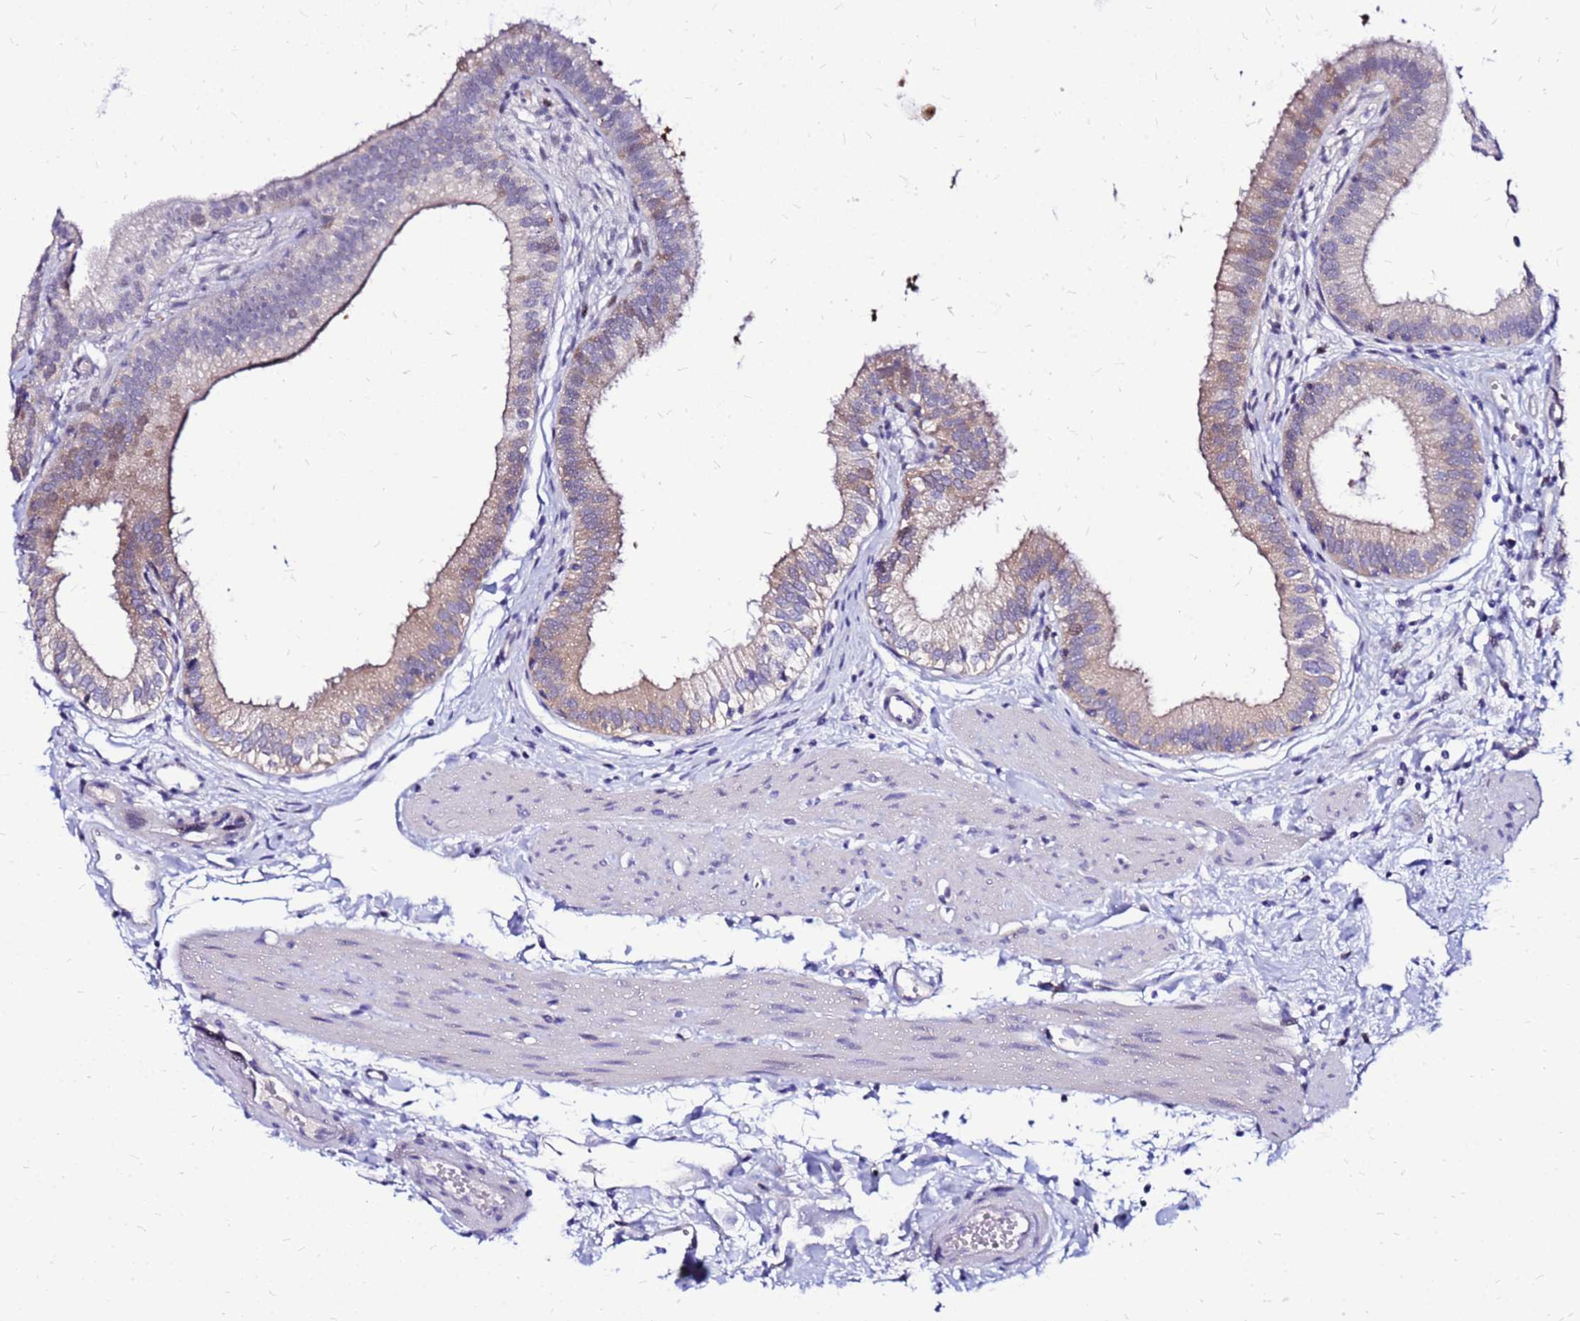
{"staining": {"intensity": "moderate", "quantity": "25%-75%", "location": "cytoplasmic/membranous"}, "tissue": "gallbladder", "cell_type": "Glandular cells", "image_type": "normal", "snomed": [{"axis": "morphology", "description": "Normal tissue, NOS"}, {"axis": "topography", "description": "Gallbladder"}], "caption": "The histopathology image exhibits a brown stain indicating the presence of a protein in the cytoplasmic/membranous of glandular cells in gallbladder.", "gene": "ARHGEF35", "patient": {"sex": "female", "age": 54}}